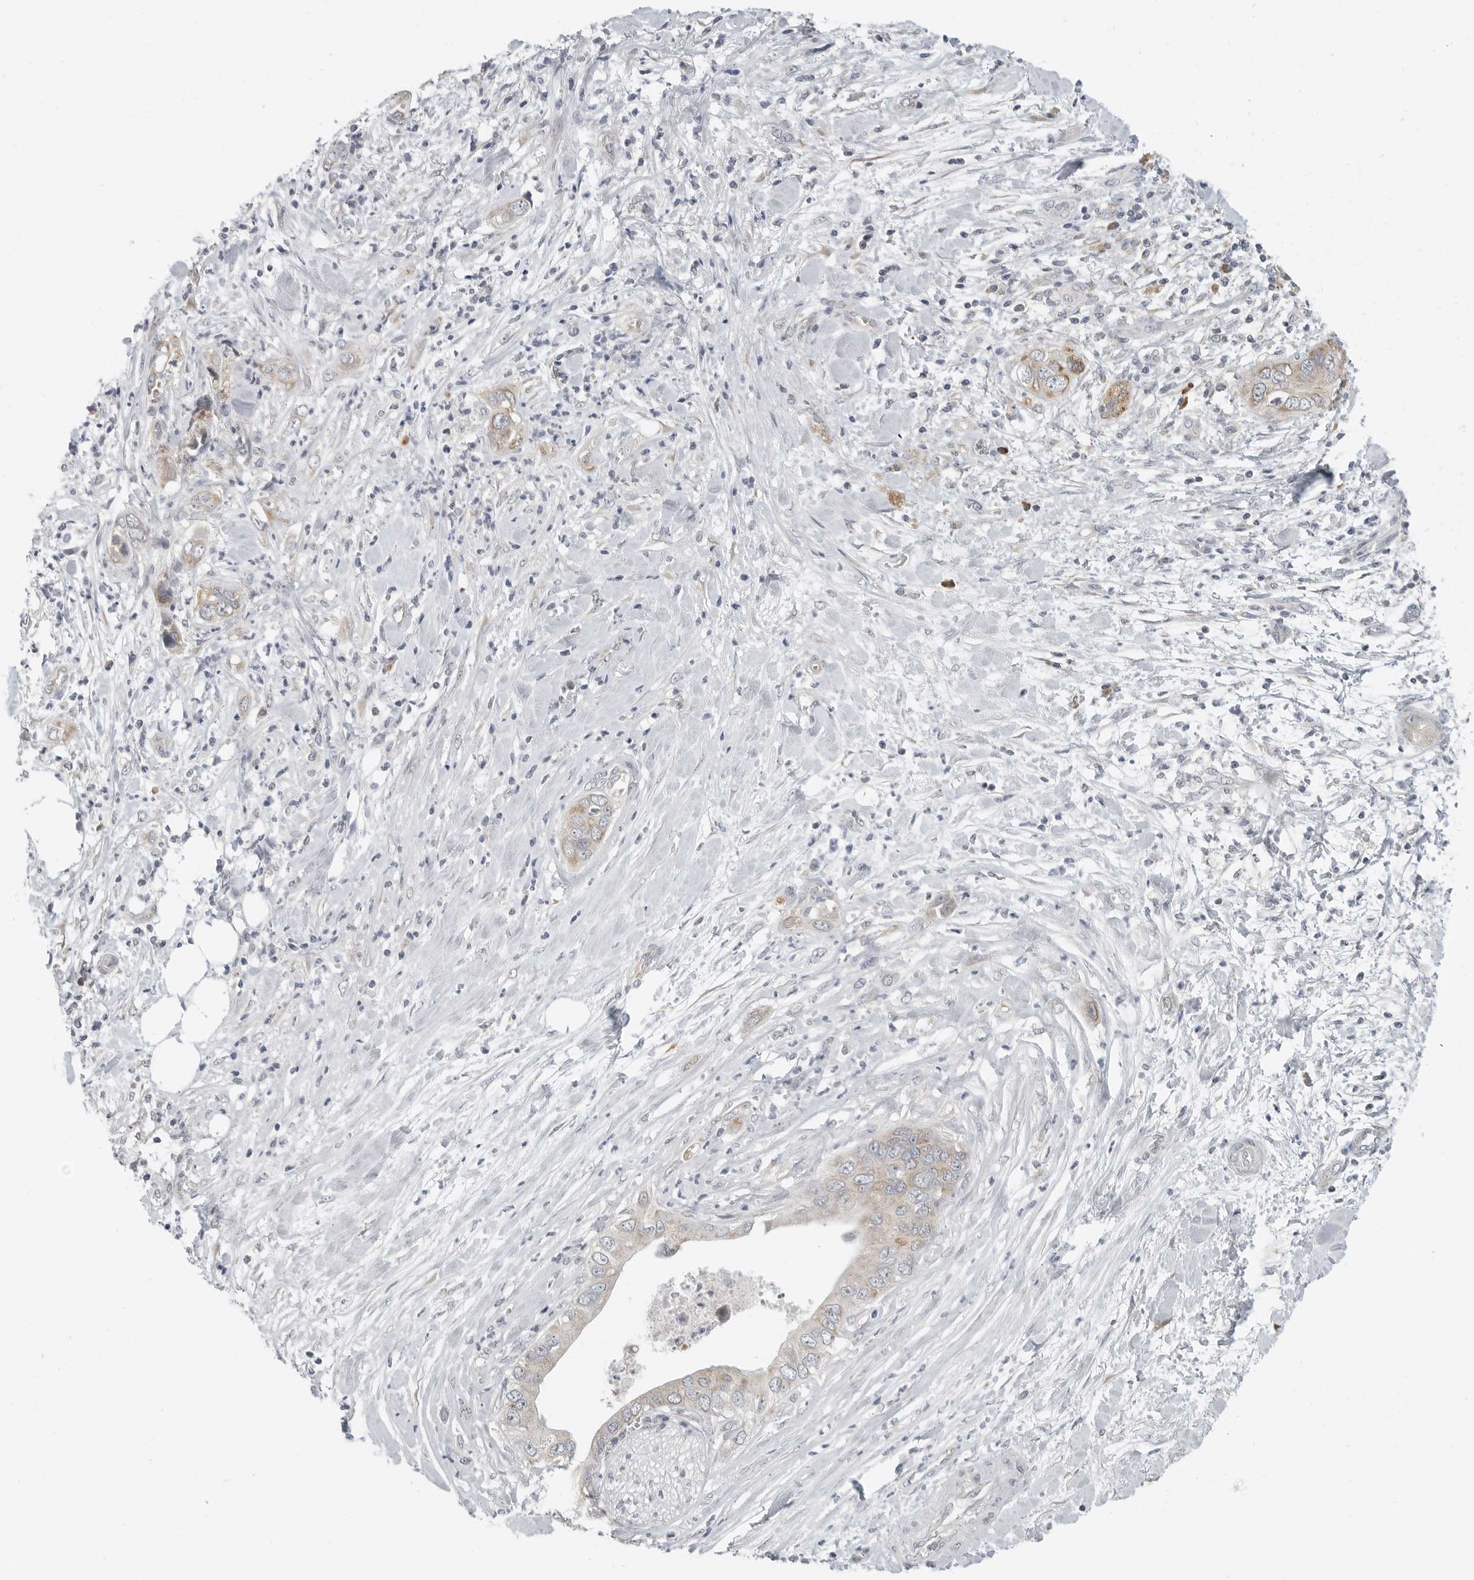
{"staining": {"intensity": "moderate", "quantity": "<25%", "location": "cytoplasmic/membranous"}, "tissue": "pancreatic cancer", "cell_type": "Tumor cells", "image_type": "cancer", "snomed": [{"axis": "morphology", "description": "Adenocarcinoma, NOS"}, {"axis": "topography", "description": "Pancreas"}], "caption": "DAB (3,3'-diaminobenzidine) immunohistochemical staining of human pancreatic cancer (adenocarcinoma) demonstrates moderate cytoplasmic/membranous protein staining in about <25% of tumor cells.", "gene": "IL12RB2", "patient": {"sex": "female", "age": 78}}